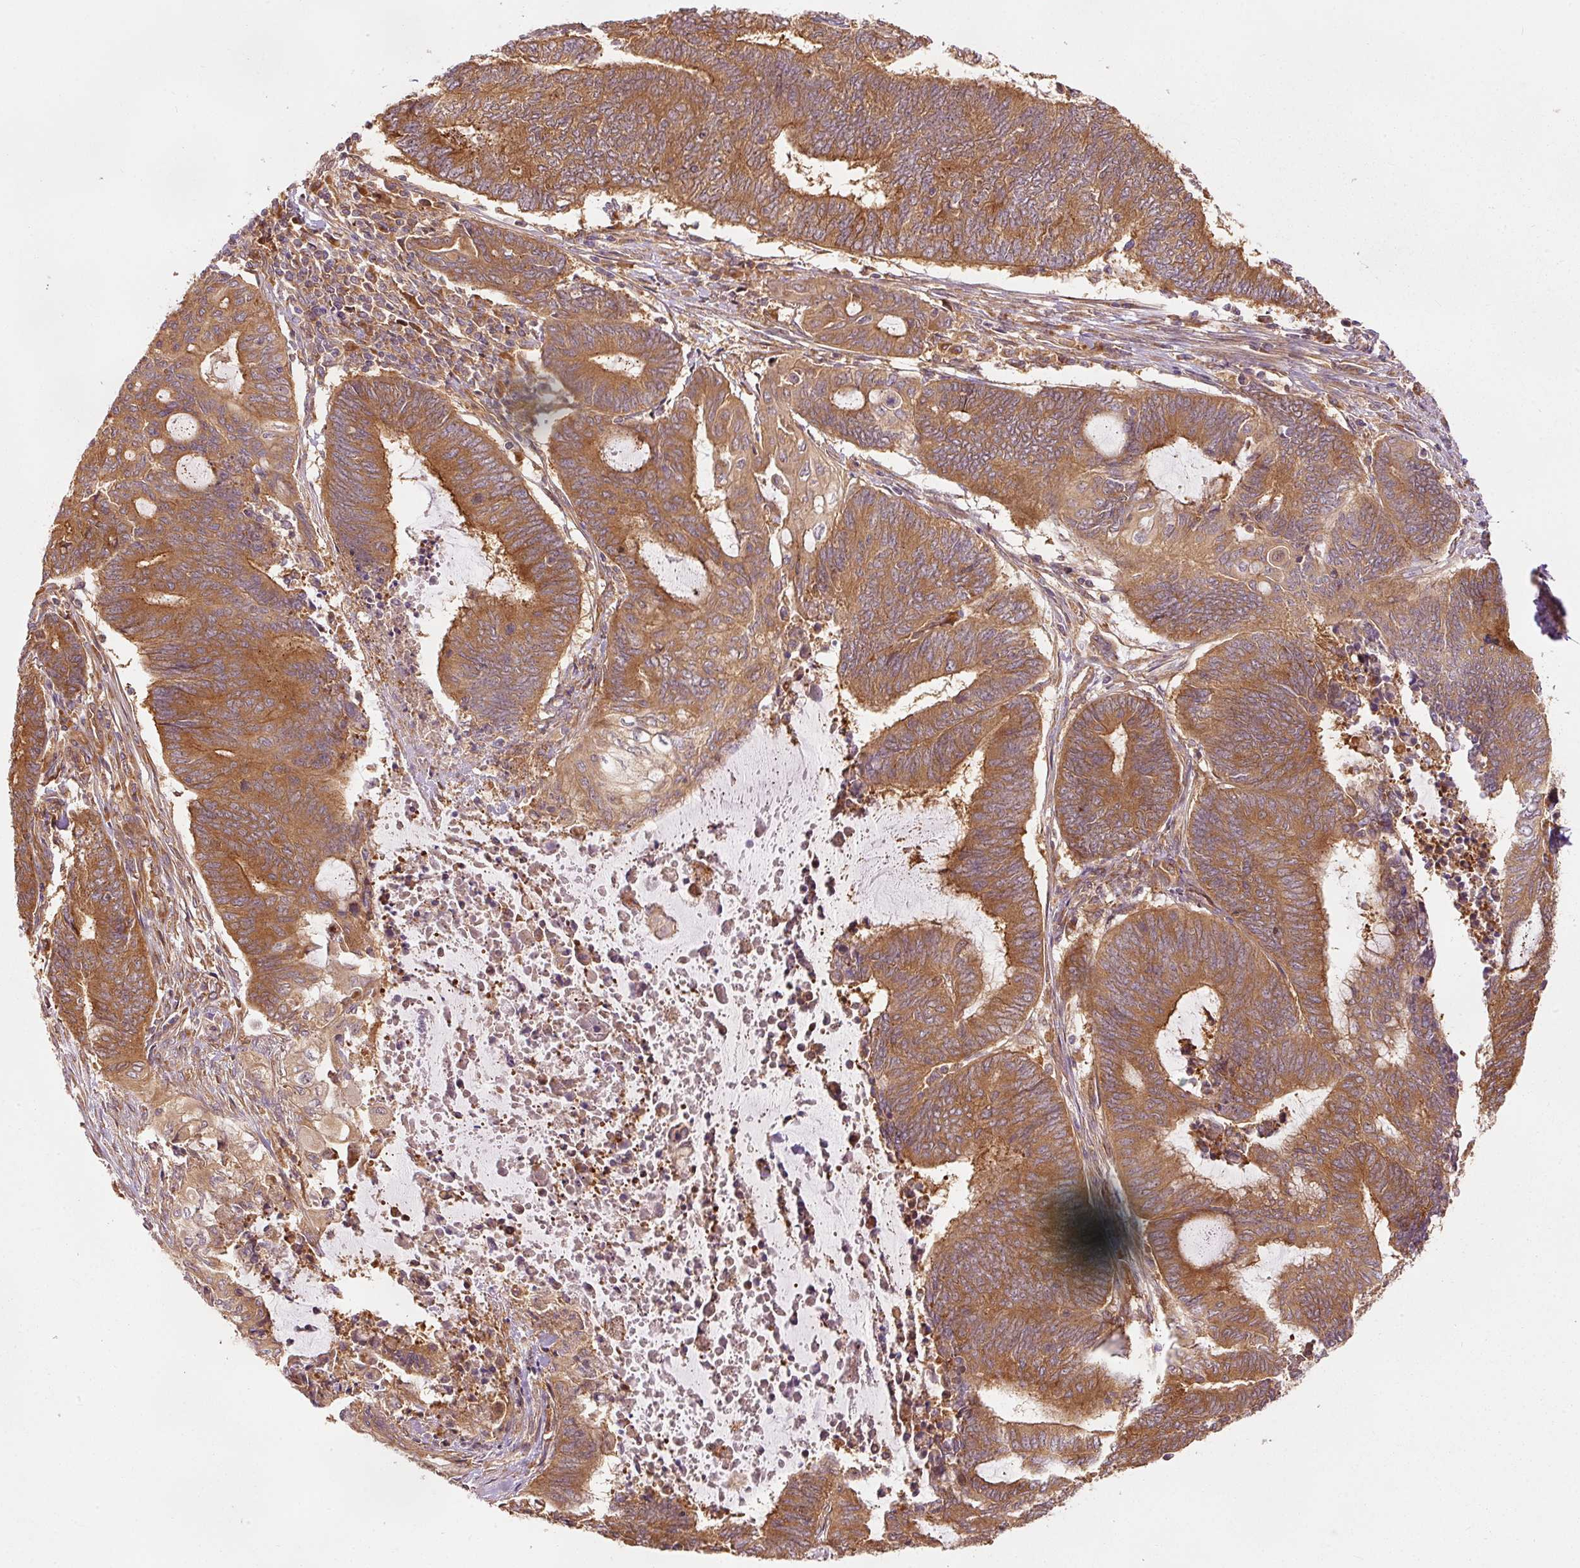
{"staining": {"intensity": "strong", "quantity": ">75%", "location": "cytoplasmic/membranous"}, "tissue": "endometrial cancer", "cell_type": "Tumor cells", "image_type": "cancer", "snomed": [{"axis": "morphology", "description": "Adenocarcinoma, NOS"}, {"axis": "topography", "description": "Uterus"}, {"axis": "topography", "description": "Endometrium"}], "caption": "Endometrial adenocarcinoma stained for a protein shows strong cytoplasmic/membranous positivity in tumor cells.", "gene": "EIF3B", "patient": {"sex": "female", "age": 70}}